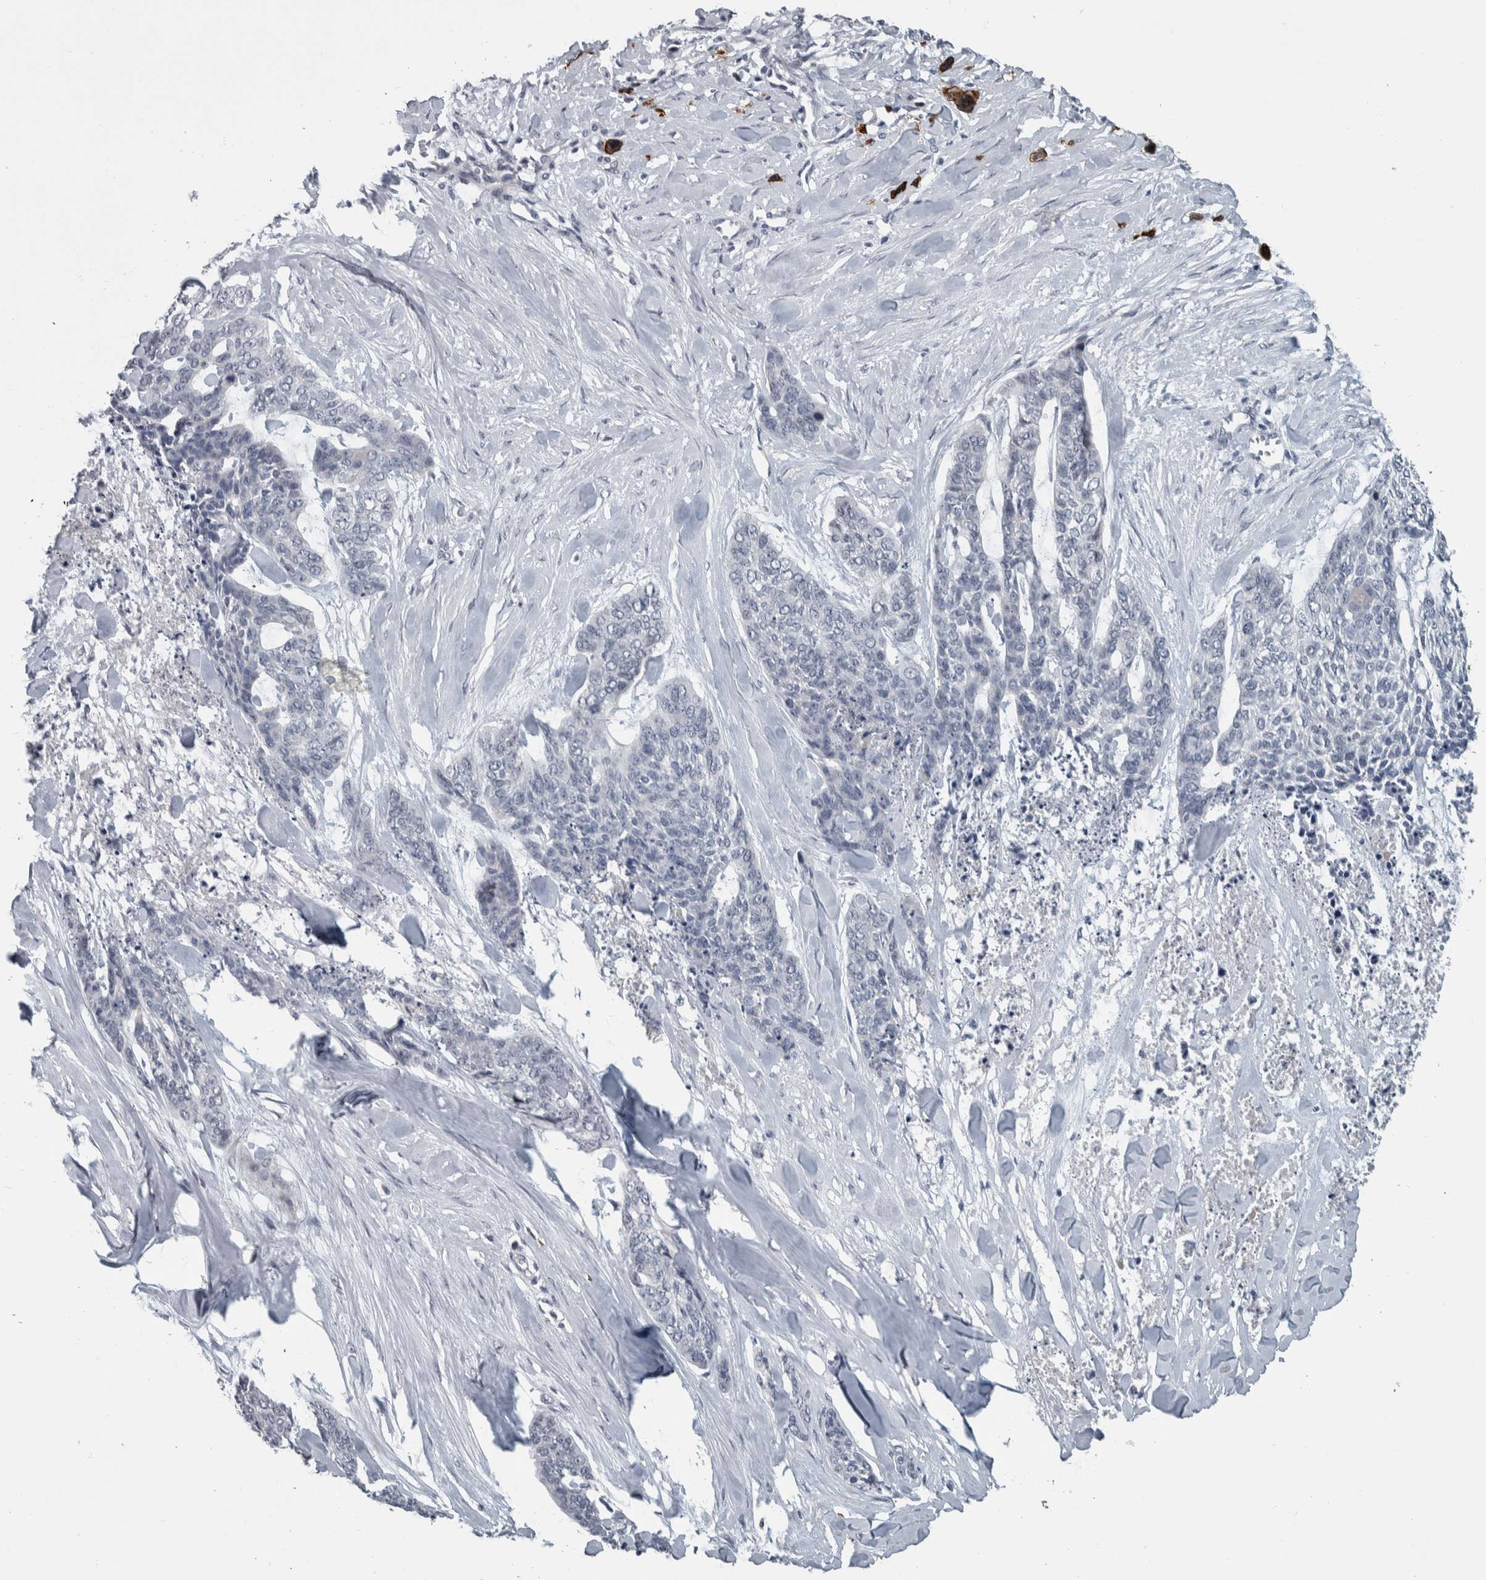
{"staining": {"intensity": "negative", "quantity": "none", "location": "none"}, "tissue": "skin cancer", "cell_type": "Tumor cells", "image_type": "cancer", "snomed": [{"axis": "morphology", "description": "Basal cell carcinoma"}, {"axis": "topography", "description": "Skin"}], "caption": "Tumor cells show no significant protein staining in skin cancer (basal cell carcinoma).", "gene": "CAVIN4", "patient": {"sex": "female", "age": 64}}